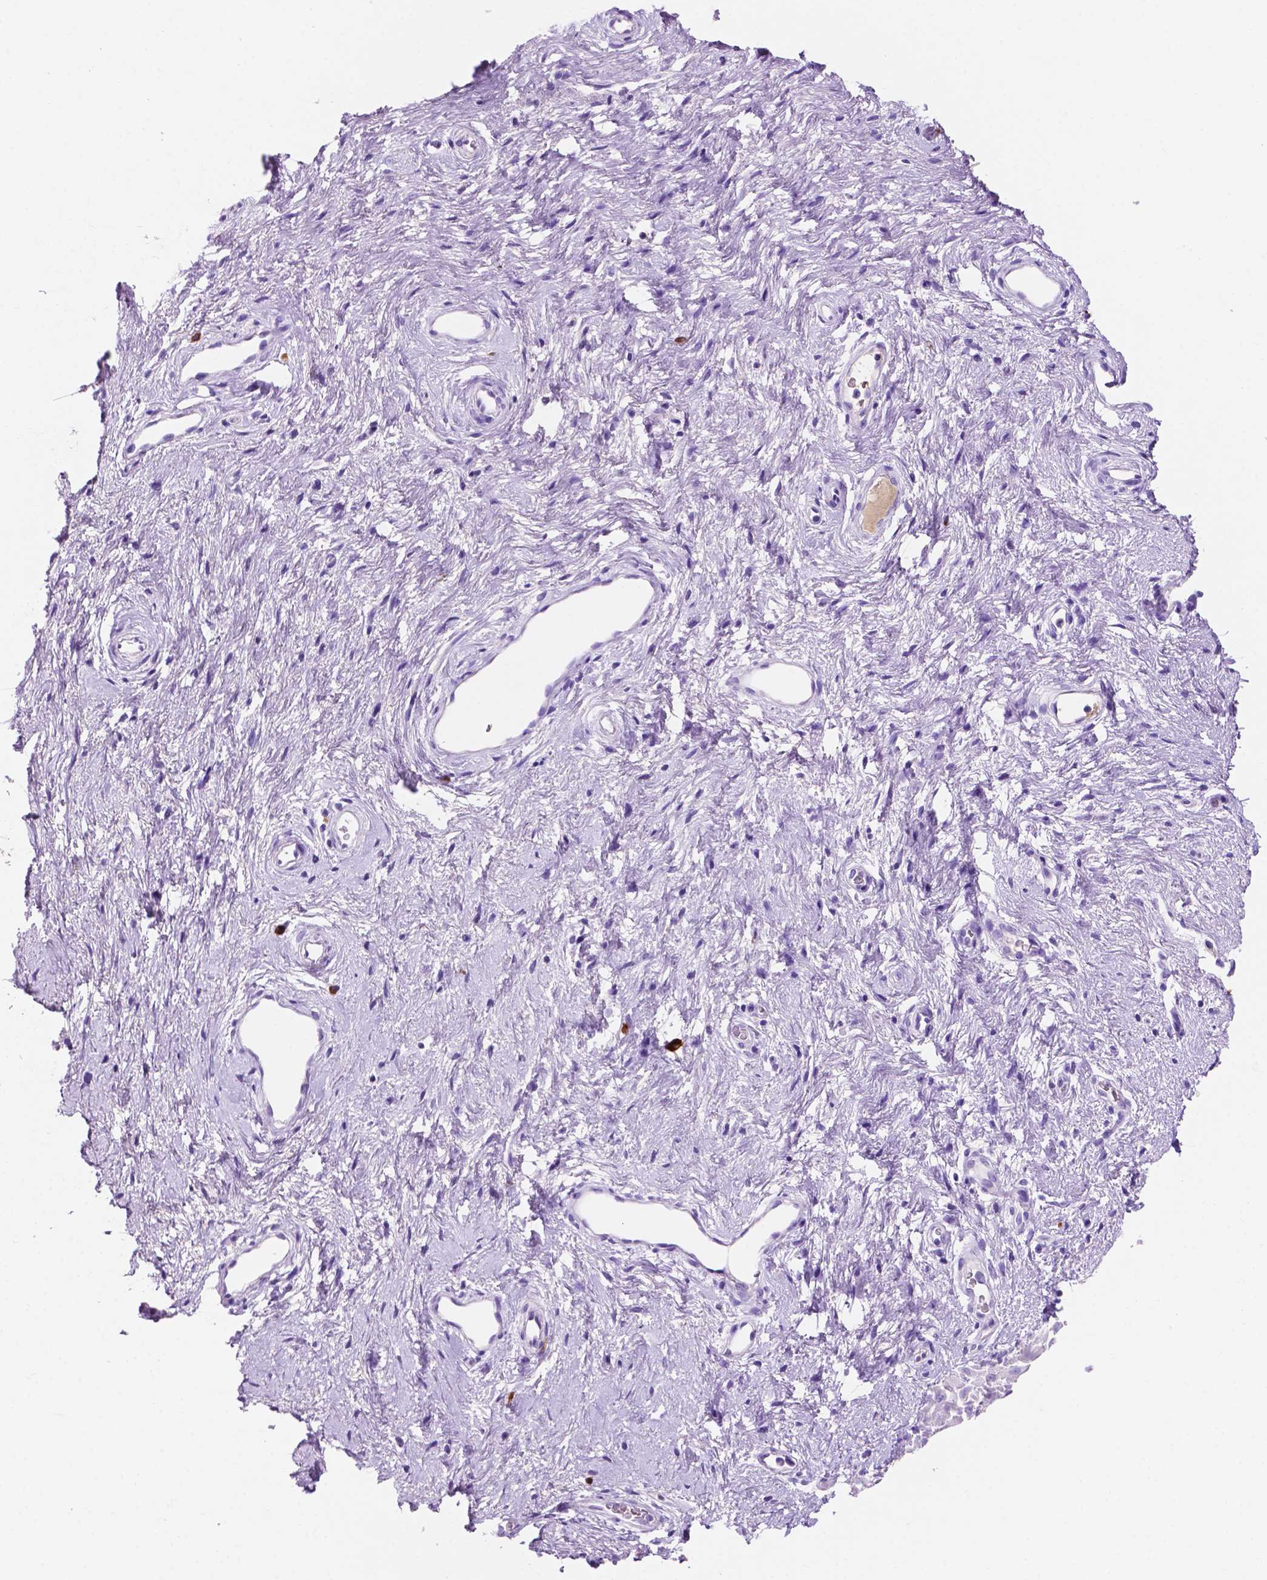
{"staining": {"intensity": "negative", "quantity": "none", "location": "none"}, "tissue": "skin", "cell_type": "Epidermal cells", "image_type": "normal", "snomed": [{"axis": "morphology", "description": "Normal tissue, NOS"}, {"axis": "topography", "description": "Anal"}], "caption": "Skin stained for a protein using IHC reveals no staining epidermal cells.", "gene": "FOXB2", "patient": {"sex": "female", "age": 46}}